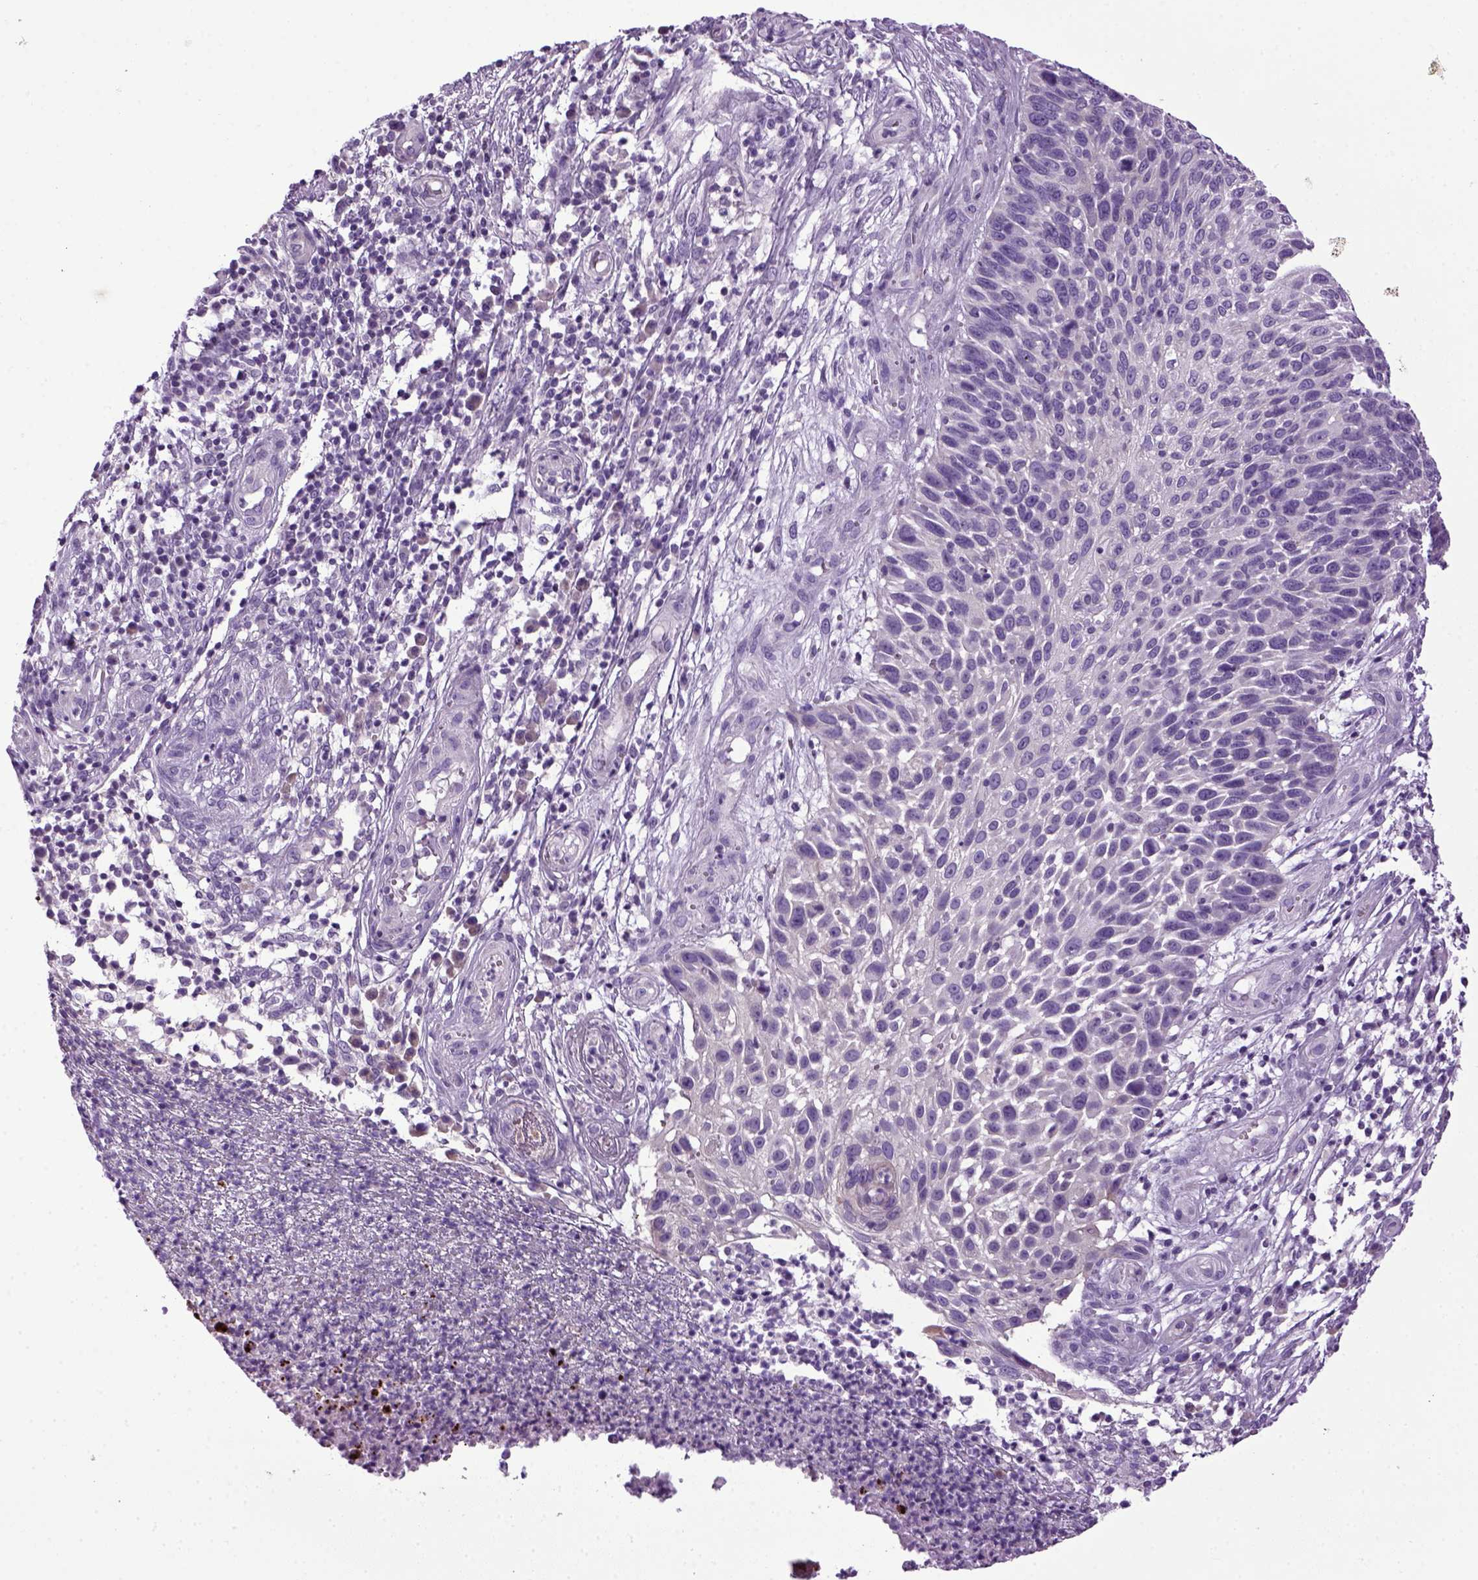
{"staining": {"intensity": "negative", "quantity": "none", "location": "none"}, "tissue": "skin cancer", "cell_type": "Tumor cells", "image_type": "cancer", "snomed": [{"axis": "morphology", "description": "Squamous cell carcinoma, NOS"}, {"axis": "topography", "description": "Skin"}], "caption": "Tumor cells are negative for brown protein staining in skin cancer (squamous cell carcinoma).", "gene": "HMCN2", "patient": {"sex": "male", "age": 92}}